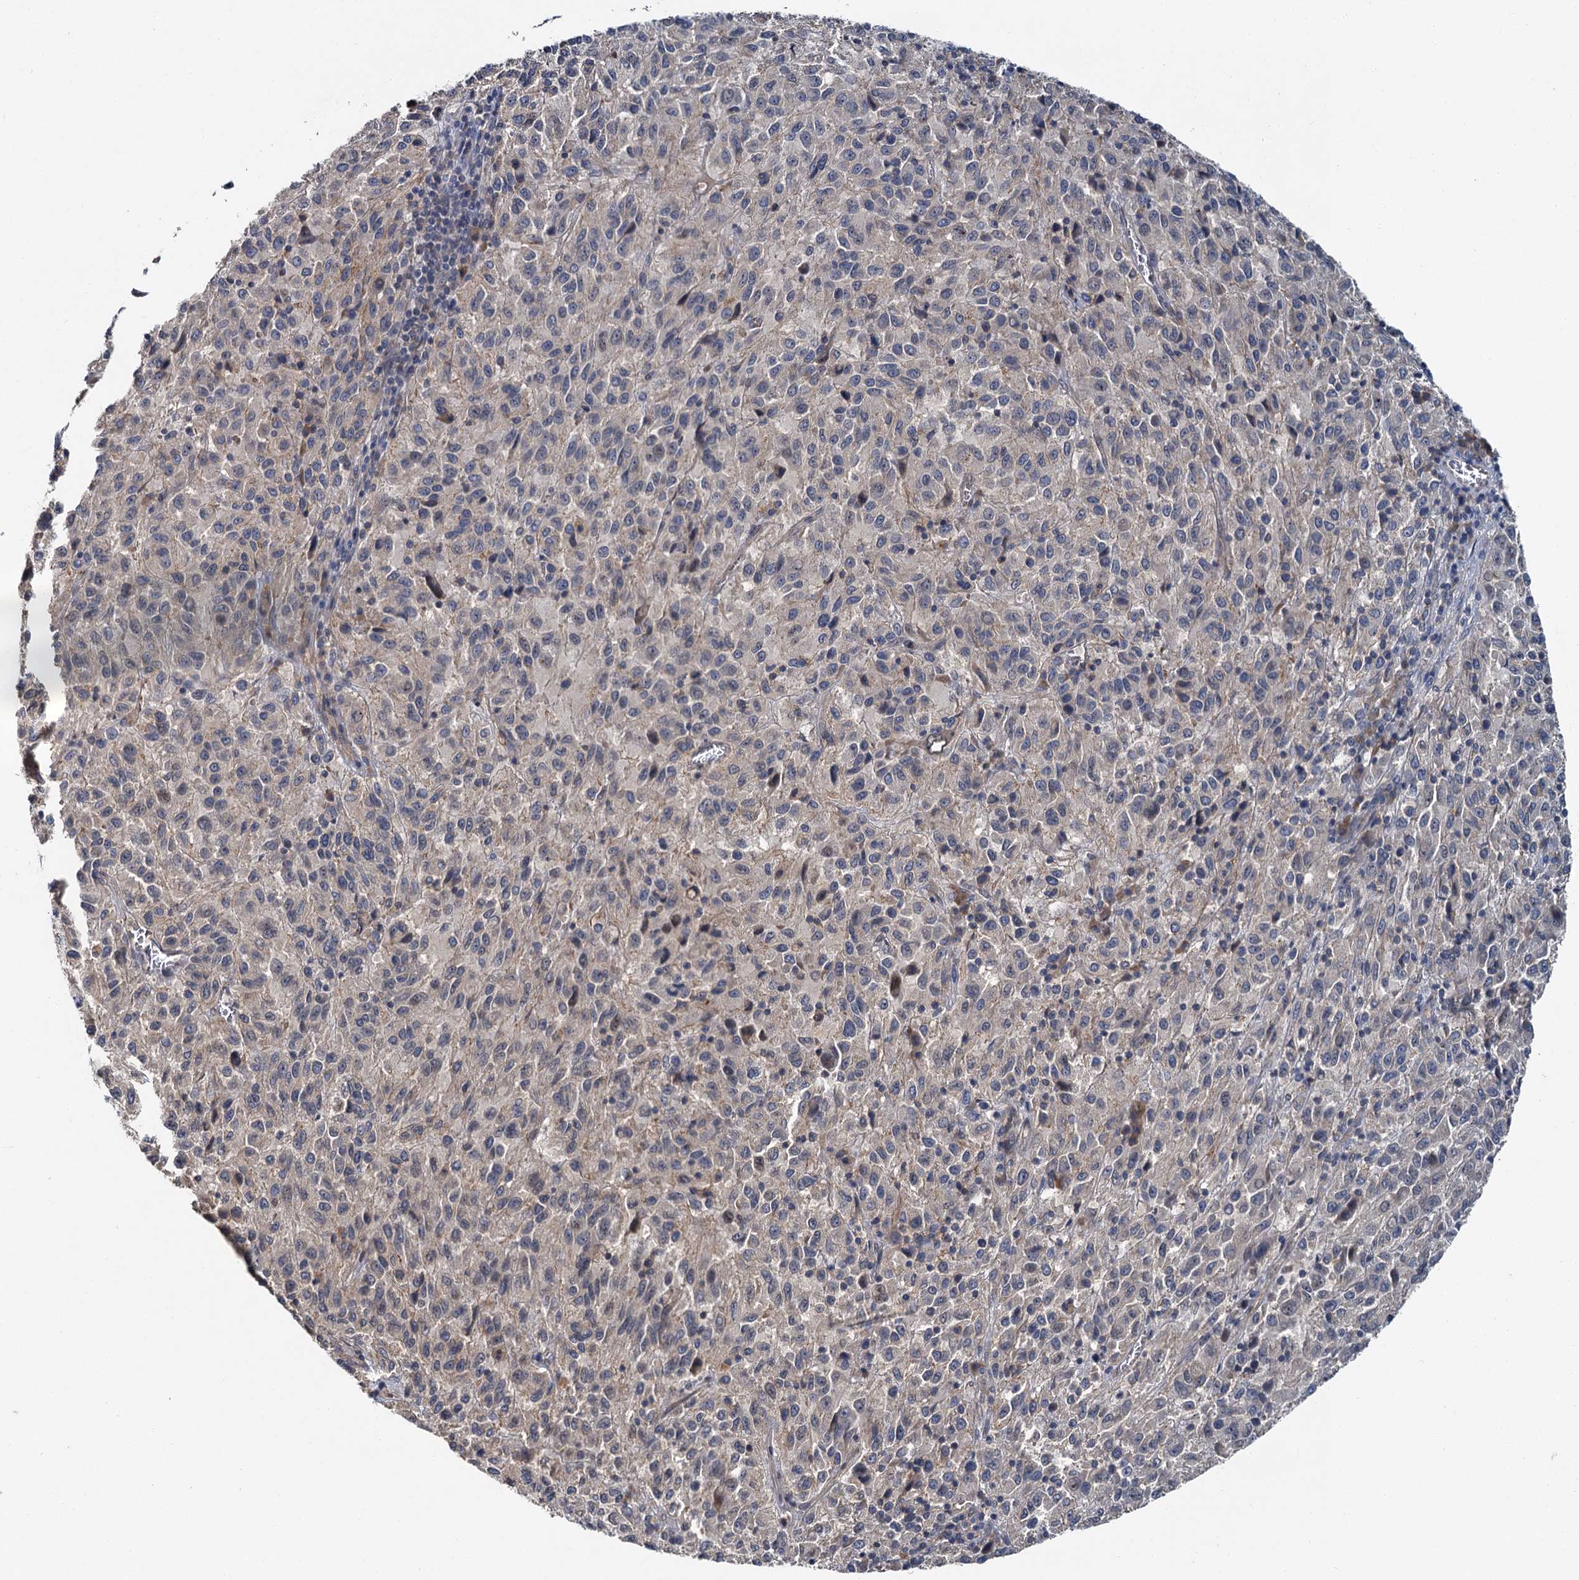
{"staining": {"intensity": "negative", "quantity": "none", "location": "none"}, "tissue": "melanoma", "cell_type": "Tumor cells", "image_type": "cancer", "snomed": [{"axis": "morphology", "description": "Malignant melanoma, Metastatic site"}, {"axis": "topography", "description": "Lung"}], "caption": "An image of melanoma stained for a protein demonstrates no brown staining in tumor cells. (Stains: DAB immunohistochemistry with hematoxylin counter stain, Microscopy: brightfield microscopy at high magnification).", "gene": "ZNF324", "patient": {"sex": "male", "age": 64}}